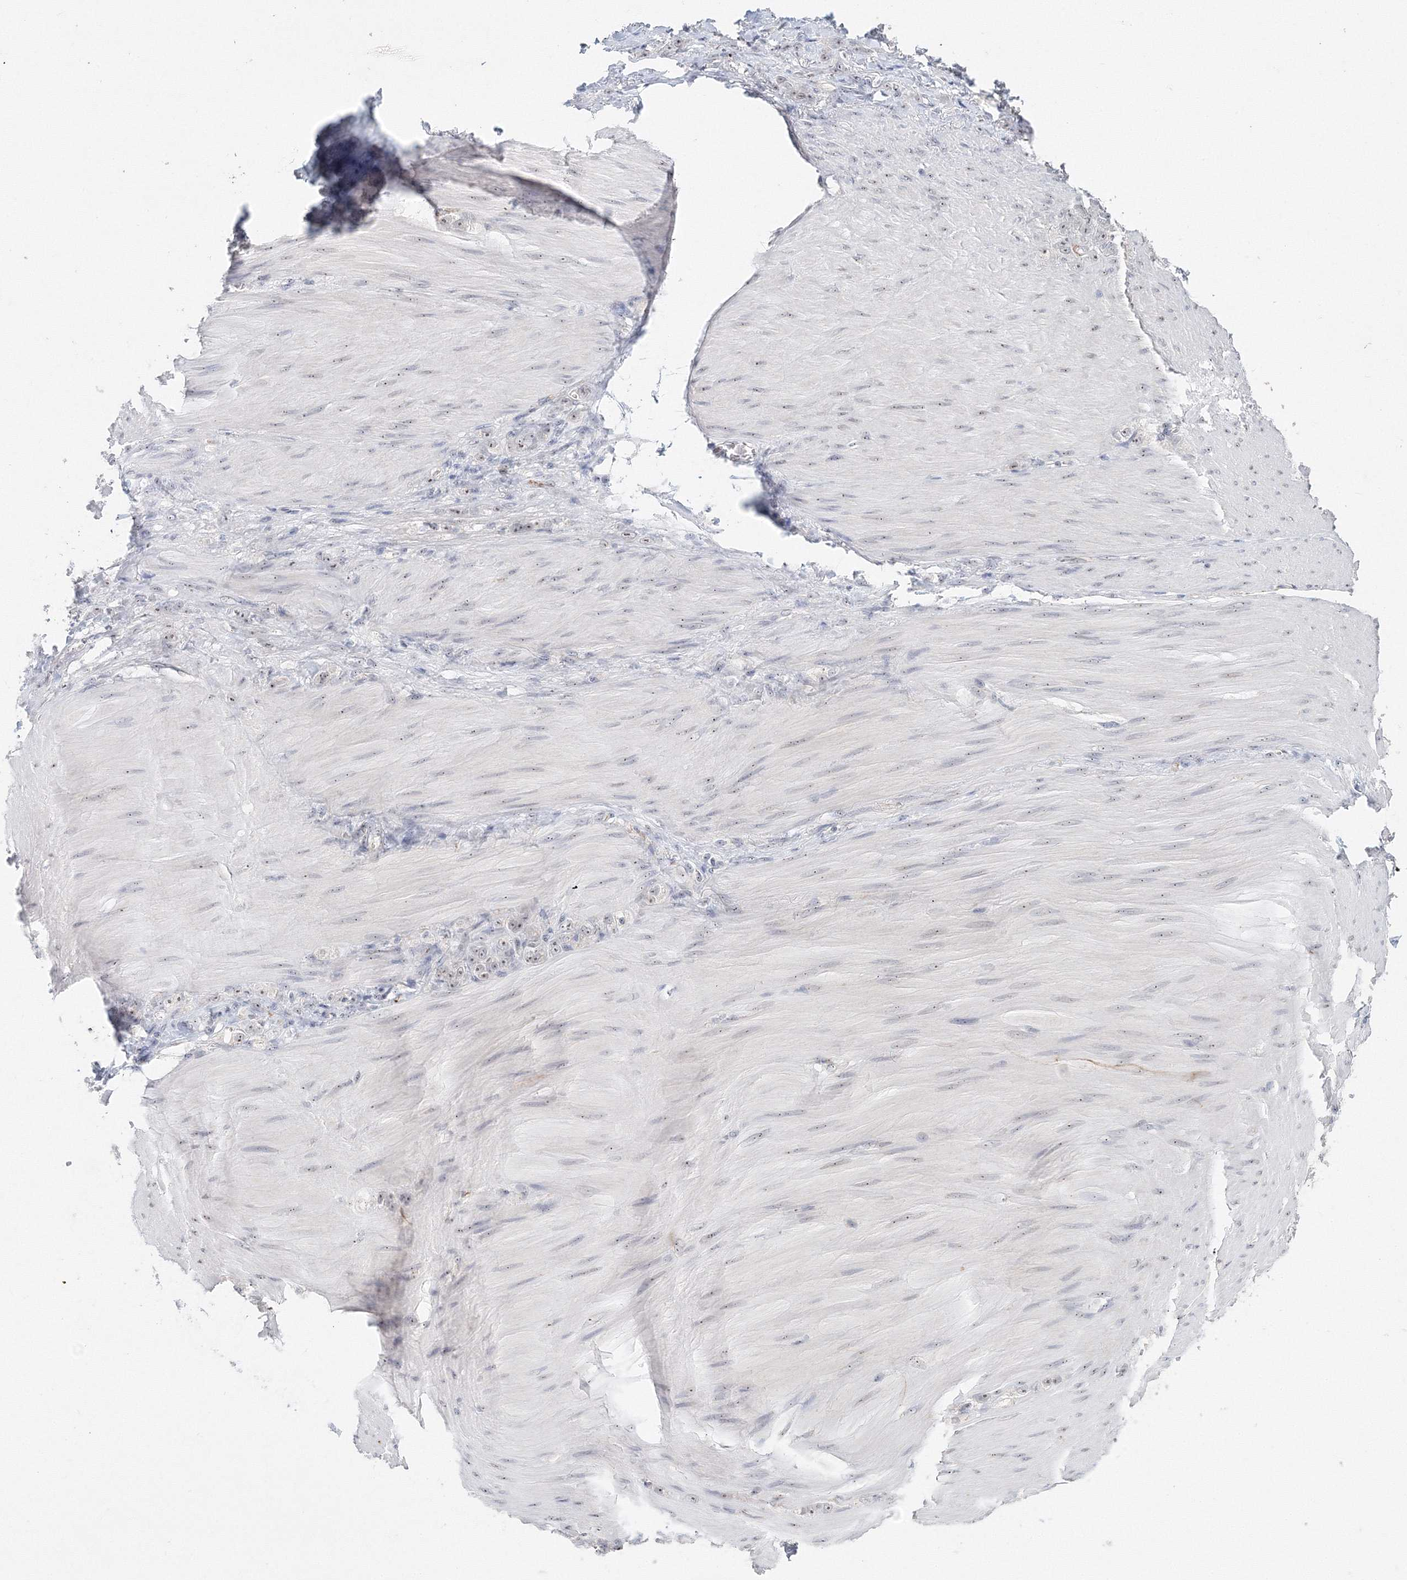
{"staining": {"intensity": "moderate", "quantity": "<25%", "location": "nuclear"}, "tissue": "stomach cancer", "cell_type": "Tumor cells", "image_type": "cancer", "snomed": [{"axis": "morphology", "description": "Normal tissue, NOS"}, {"axis": "morphology", "description": "Adenocarcinoma, NOS"}, {"axis": "topography", "description": "Stomach"}], "caption": "This micrograph reveals immunohistochemistry staining of human stomach cancer, with low moderate nuclear expression in approximately <25% of tumor cells.", "gene": "SIRT7", "patient": {"sex": "male", "age": 82}}